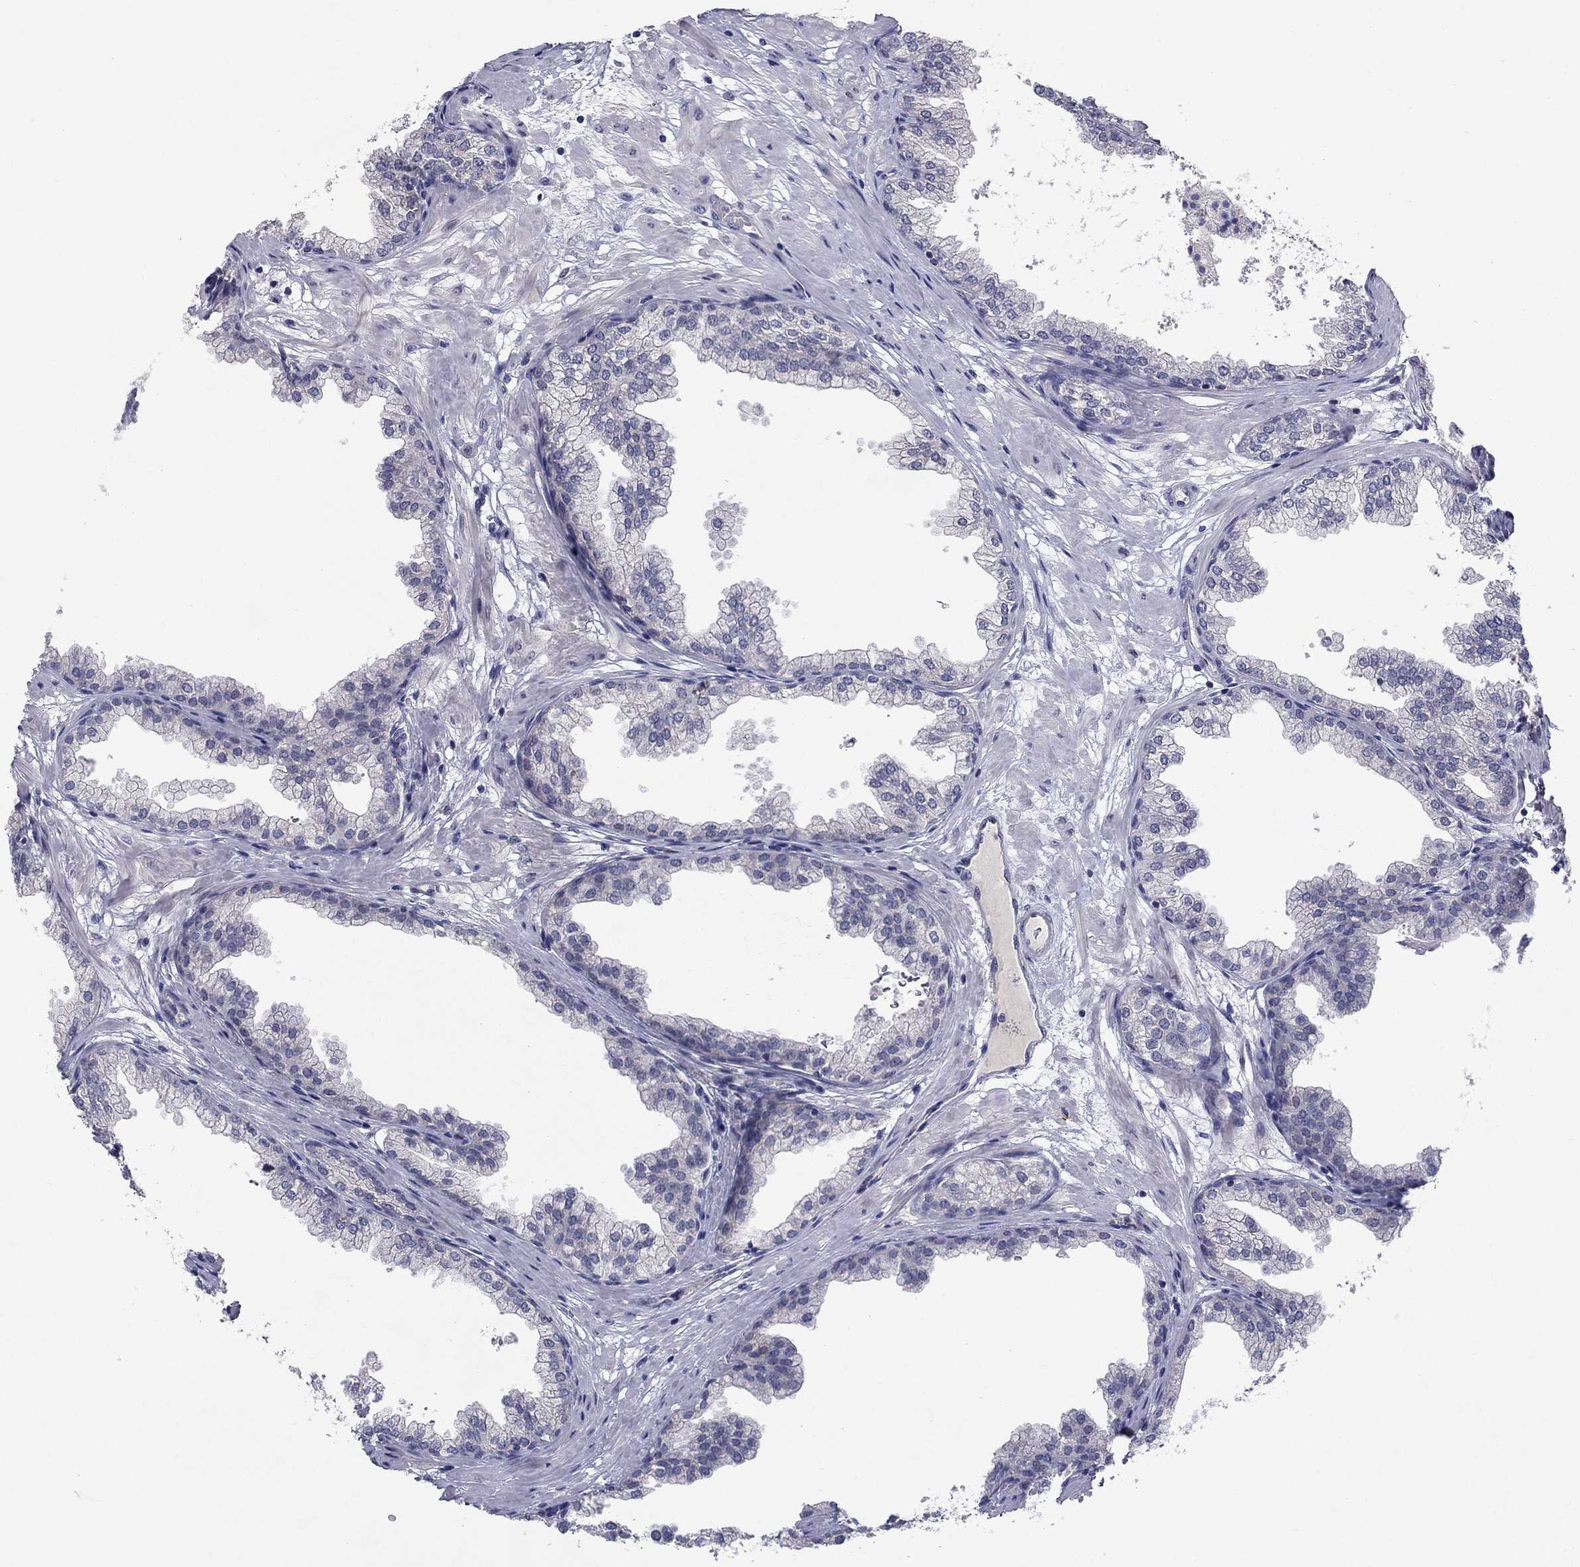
{"staining": {"intensity": "negative", "quantity": "none", "location": "none"}, "tissue": "prostate", "cell_type": "Glandular cells", "image_type": "normal", "snomed": [{"axis": "morphology", "description": "Normal tissue, NOS"}, {"axis": "topography", "description": "Prostate"}], "caption": "High power microscopy micrograph of an immunohistochemistry histopathology image of normal prostate, revealing no significant positivity in glandular cells.", "gene": "CACNA1A", "patient": {"sex": "male", "age": 37}}